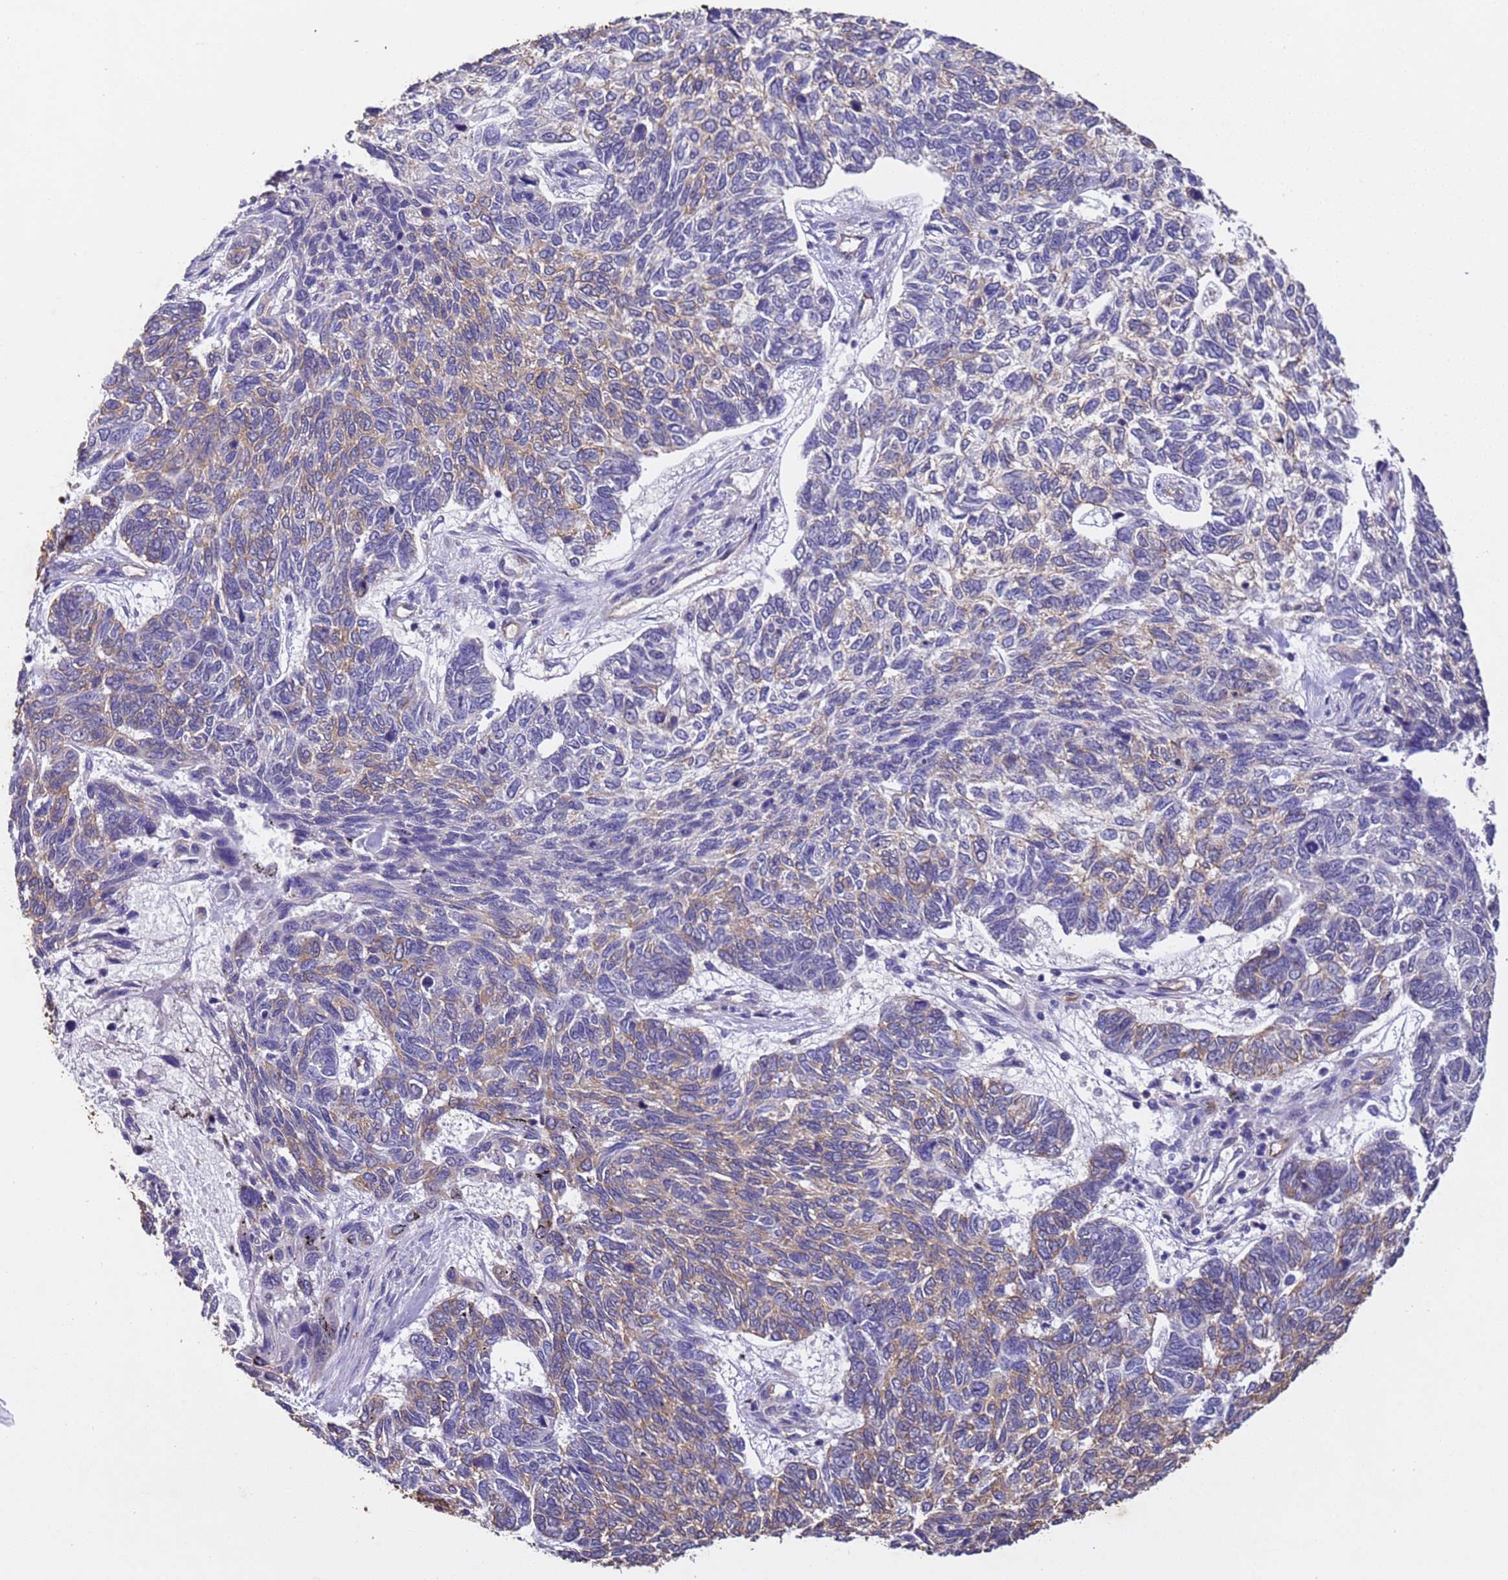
{"staining": {"intensity": "weak", "quantity": "<25%", "location": "cytoplasmic/membranous"}, "tissue": "skin cancer", "cell_type": "Tumor cells", "image_type": "cancer", "snomed": [{"axis": "morphology", "description": "Basal cell carcinoma"}, {"axis": "topography", "description": "Skin"}], "caption": "Immunohistochemical staining of basal cell carcinoma (skin) reveals no significant positivity in tumor cells.", "gene": "MTX3", "patient": {"sex": "female", "age": 65}}